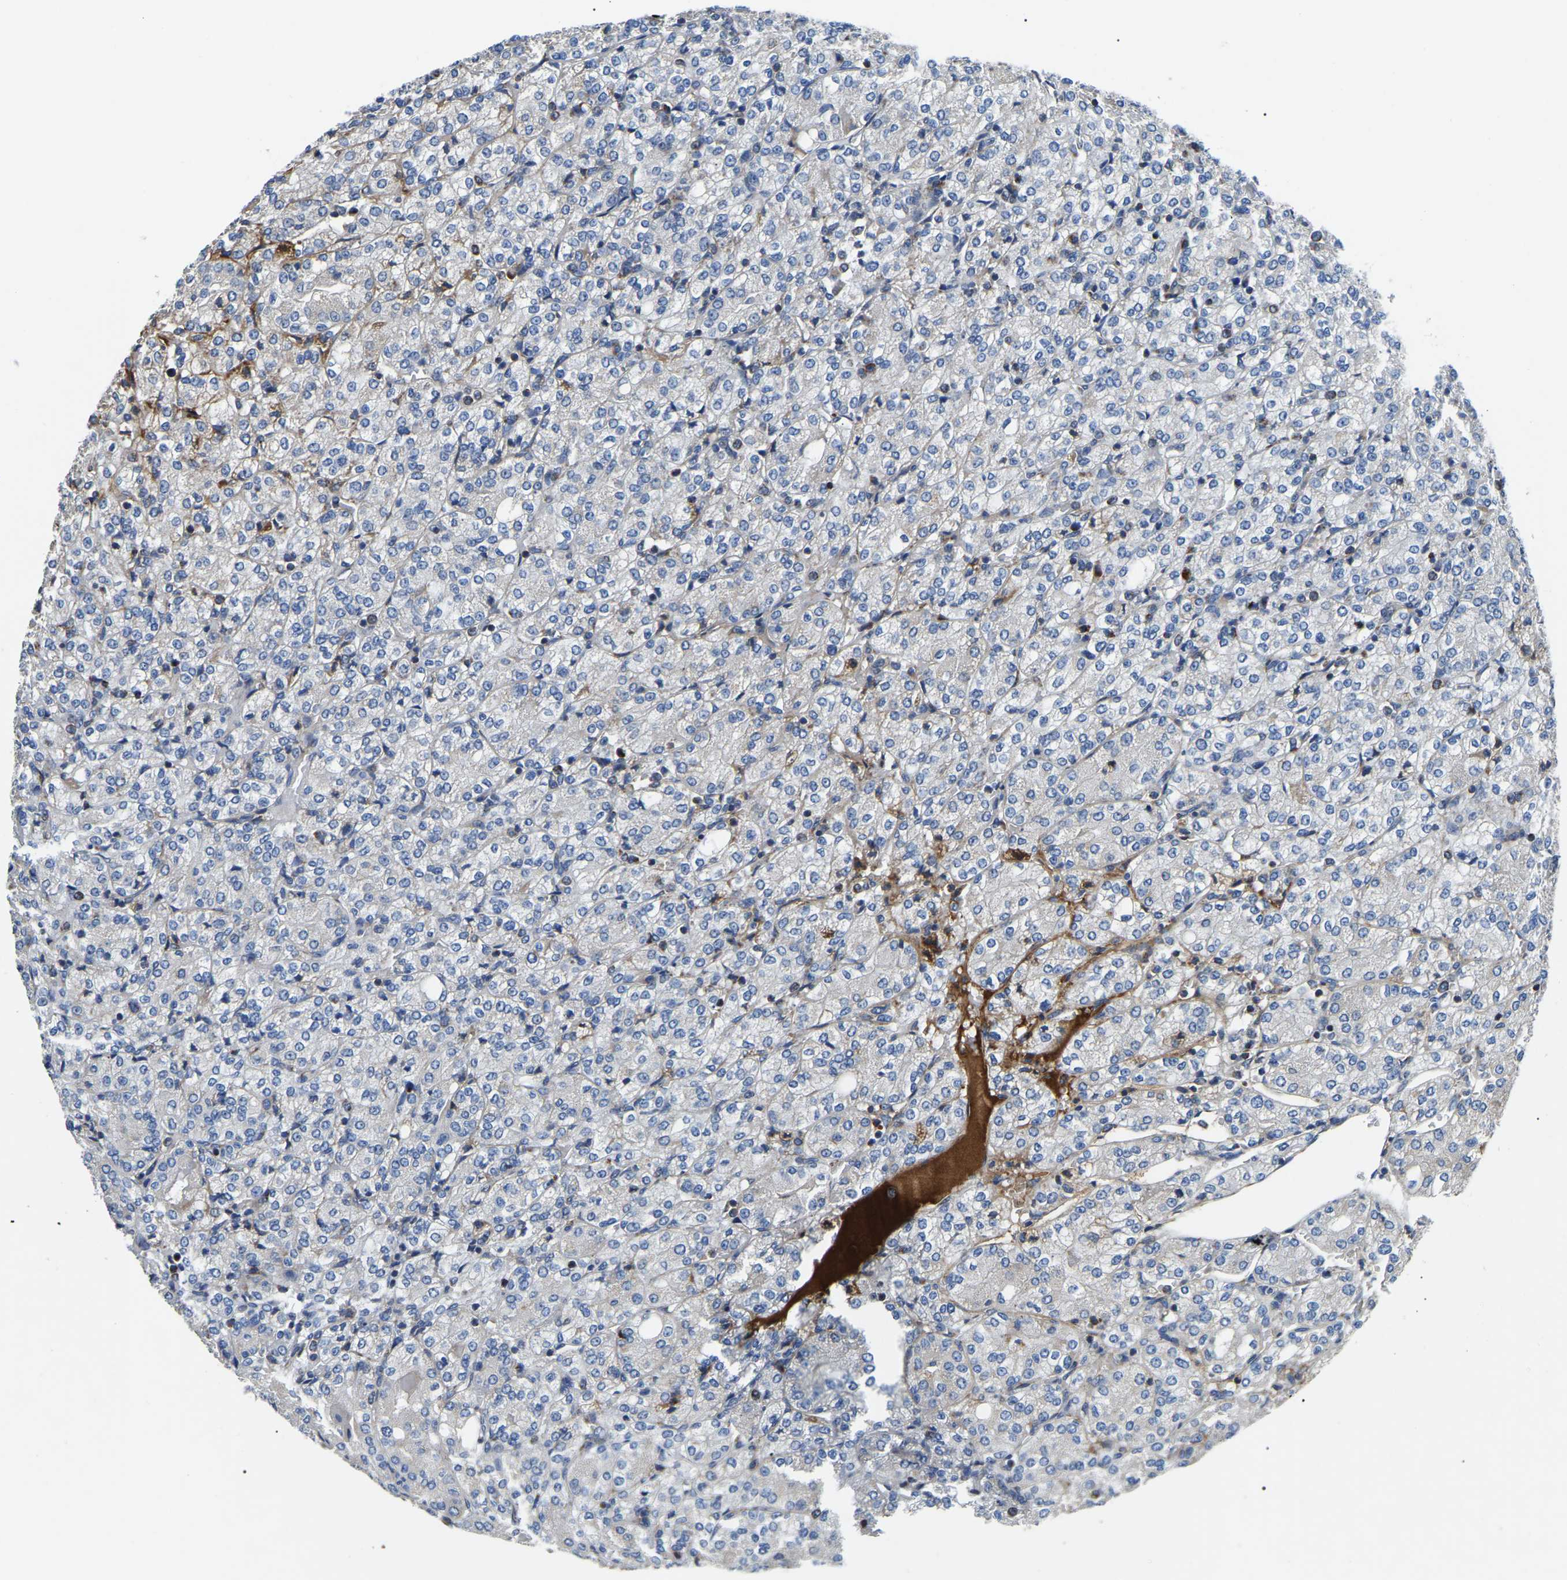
{"staining": {"intensity": "negative", "quantity": "none", "location": "none"}, "tissue": "renal cancer", "cell_type": "Tumor cells", "image_type": "cancer", "snomed": [{"axis": "morphology", "description": "Adenocarcinoma, NOS"}, {"axis": "topography", "description": "Kidney"}], "caption": "Micrograph shows no protein staining in tumor cells of renal cancer tissue. (DAB (3,3'-diaminobenzidine) IHC, high magnification).", "gene": "PPM1E", "patient": {"sex": "male", "age": 77}}